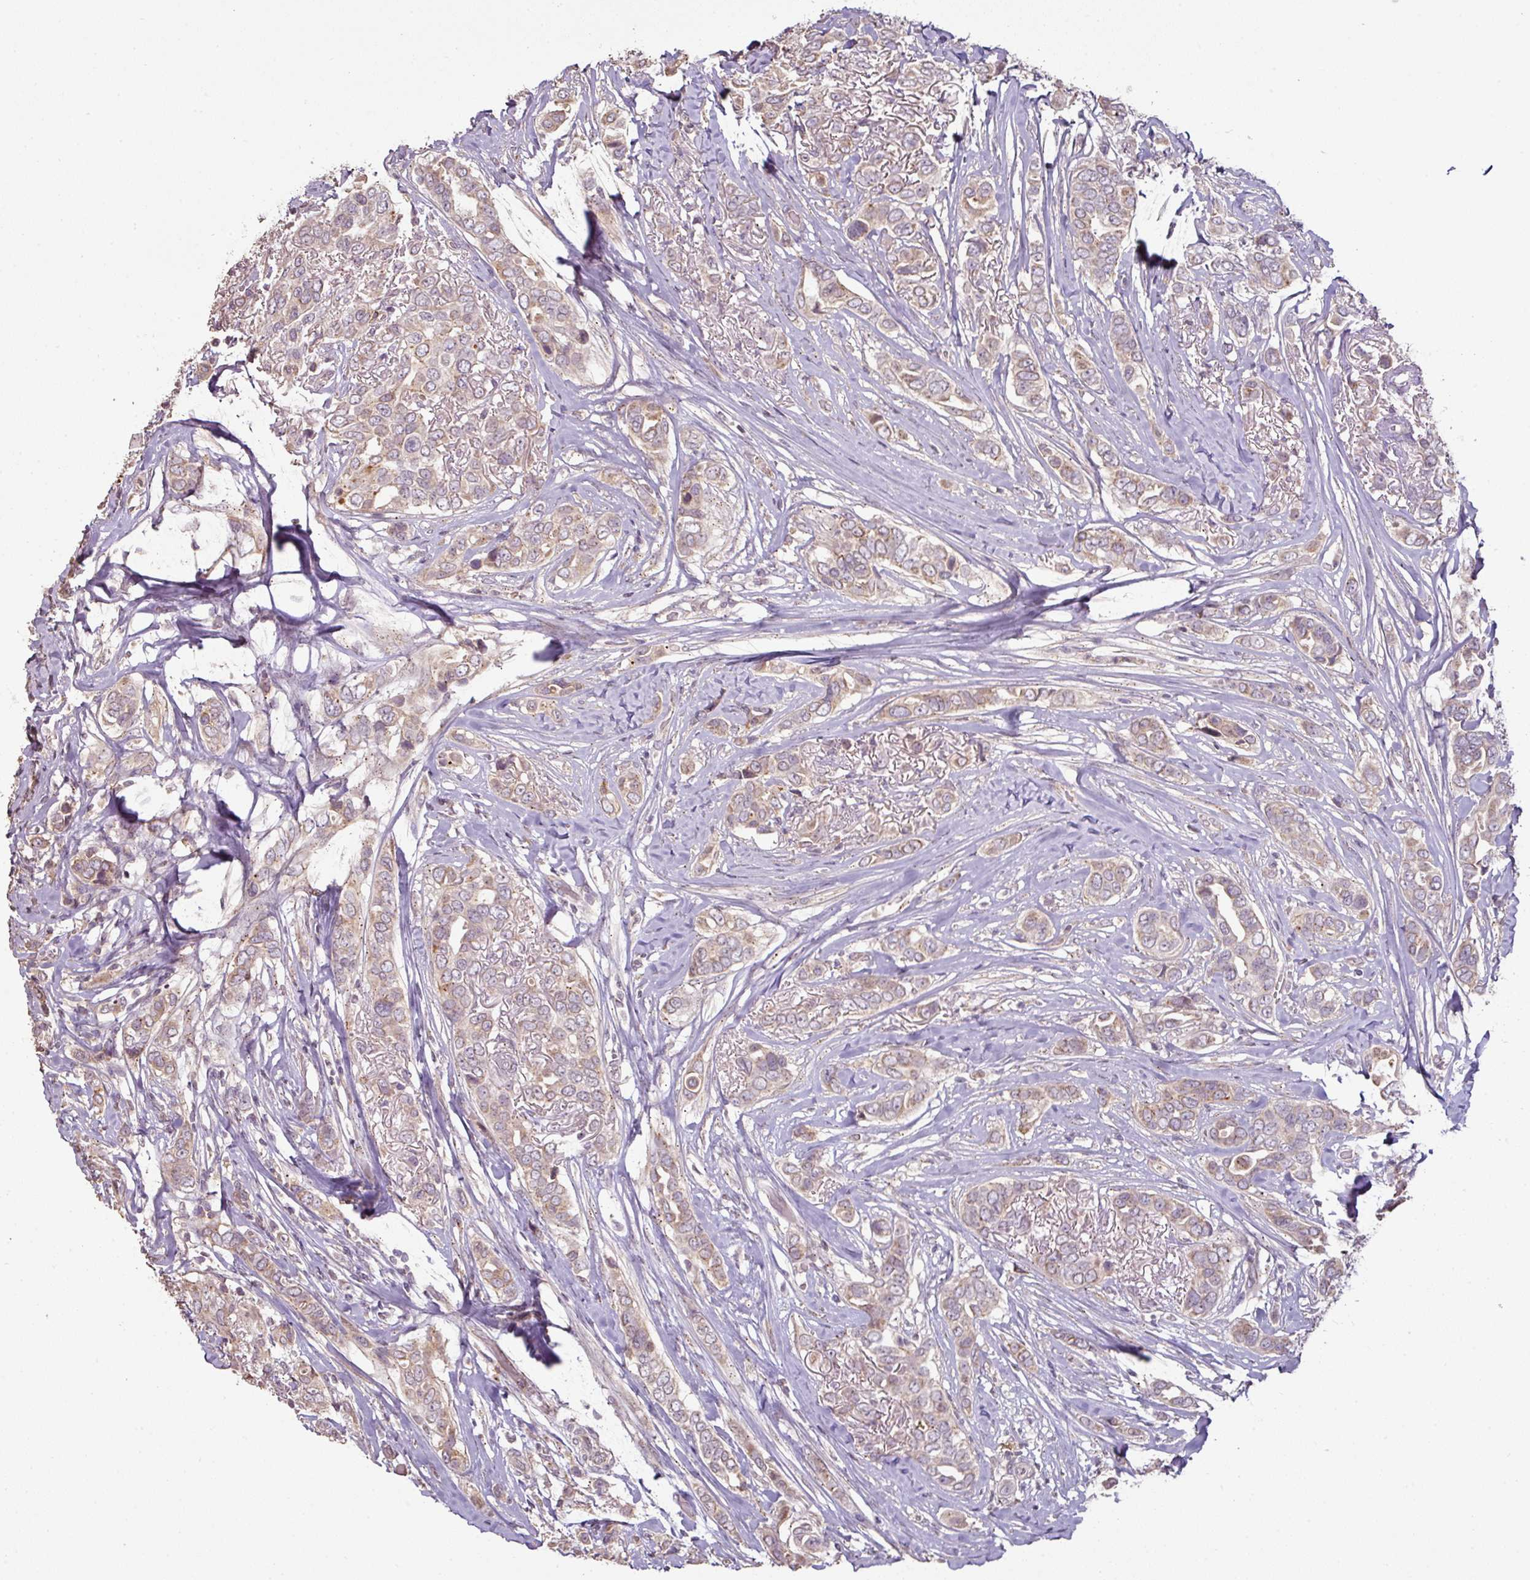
{"staining": {"intensity": "weak", "quantity": "25%-75%", "location": "cytoplasmic/membranous"}, "tissue": "breast cancer", "cell_type": "Tumor cells", "image_type": "cancer", "snomed": [{"axis": "morphology", "description": "Lobular carcinoma"}, {"axis": "topography", "description": "Breast"}], "caption": "Immunohistochemistry staining of breast cancer, which displays low levels of weak cytoplasmic/membranous positivity in approximately 25%-75% of tumor cells indicating weak cytoplasmic/membranous protein positivity. The staining was performed using DAB (brown) for protein detection and nuclei were counterstained in hematoxylin (blue).", "gene": "CXCR5", "patient": {"sex": "female", "age": 51}}